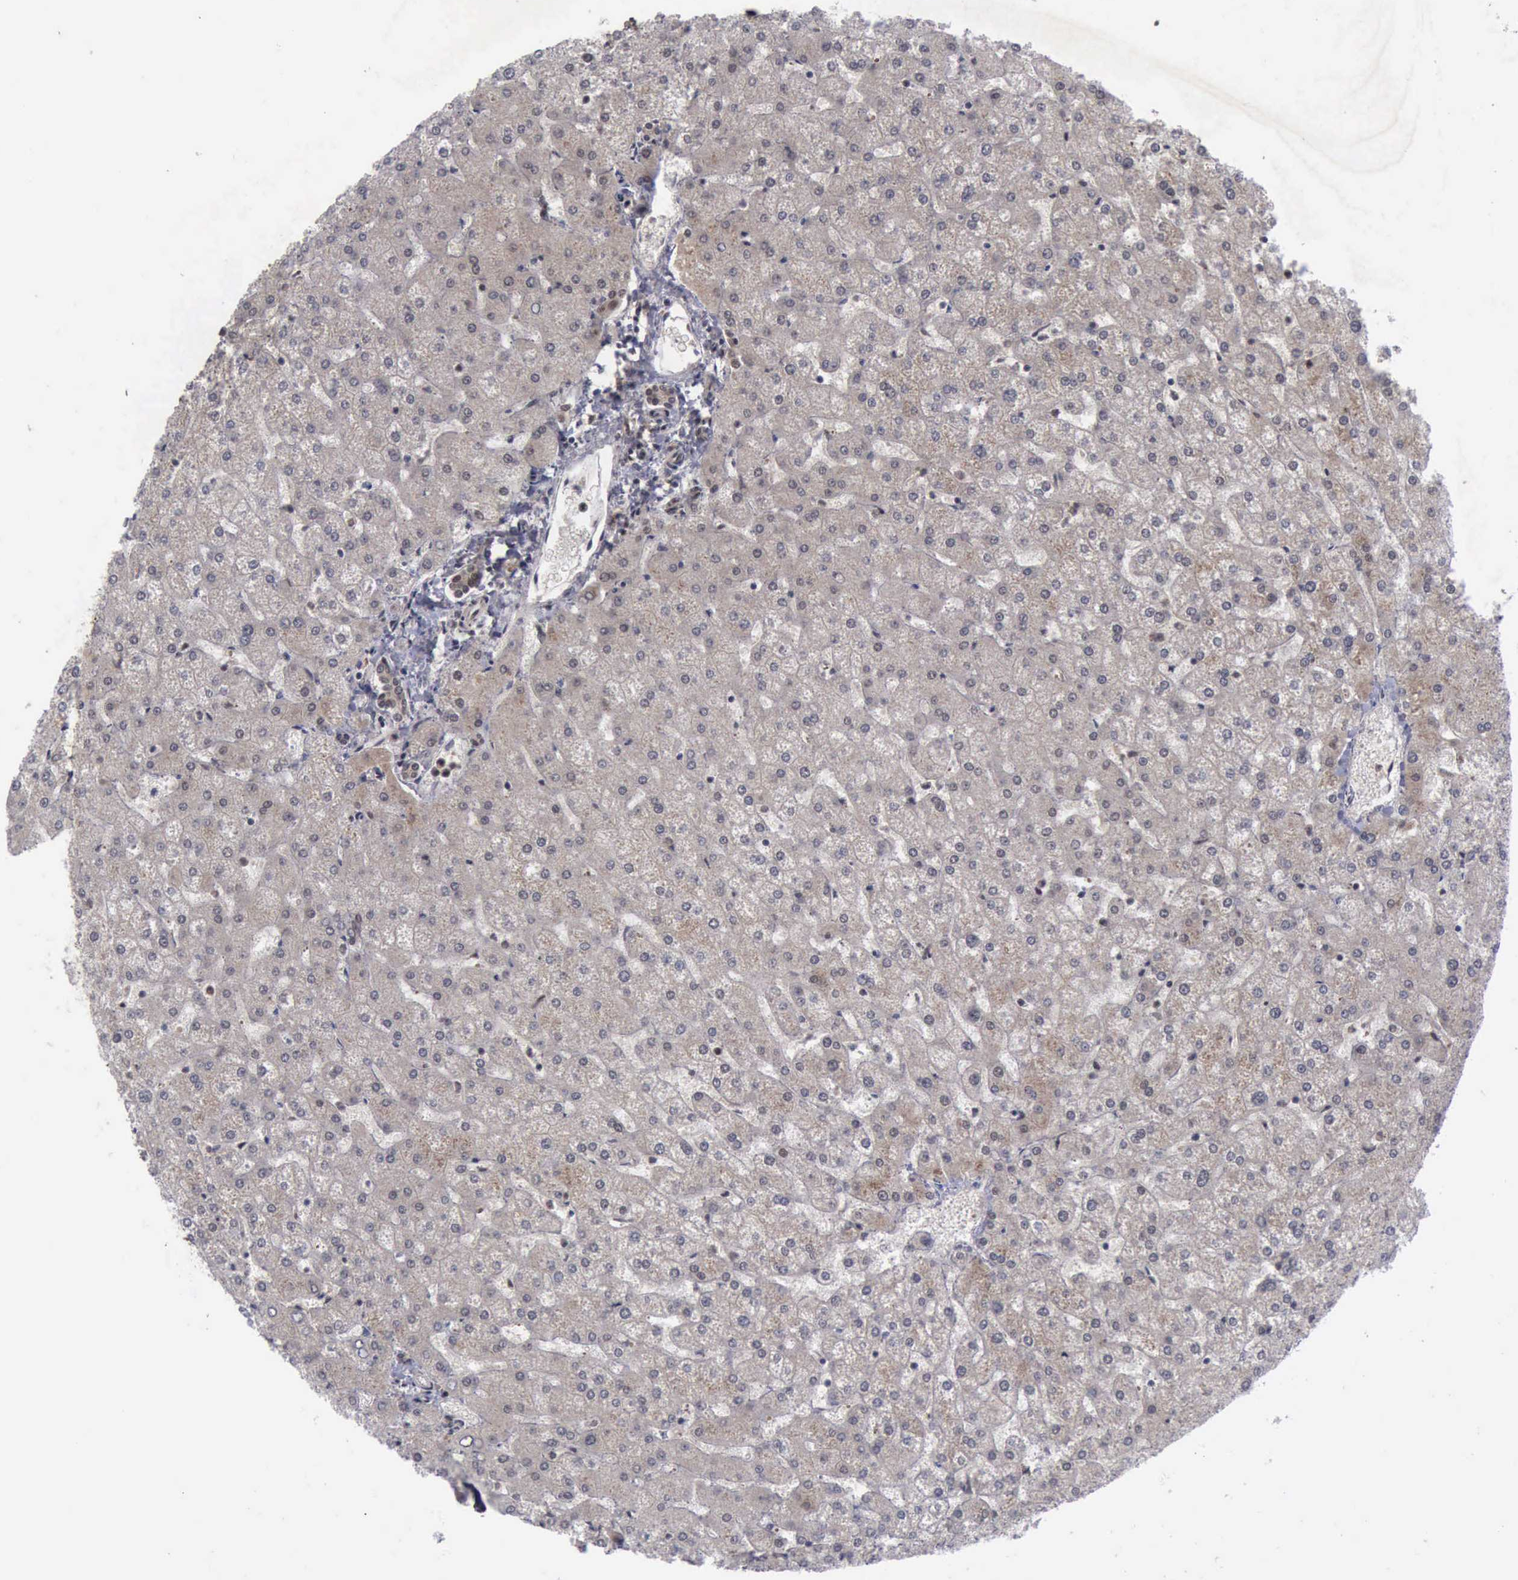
{"staining": {"intensity": "moderate", "quantity": ">75%", "location": "cytoplasmic/membranous,nuclear"}, "tissue": "liver", "cell_type": "Cholangiocytes", "image_type": "normal", "snomed": [{"axis": "morphology", "description": "Normal tissue, NOS"}, {"axis": "topography", "description": "Liver"}], "caption": "Immunohistochemical staining of normal human liver exhibits moderate cytoplasmic/membranous,nuclear protein expression in about >75% of cholangiocytes.", "gene": "ATM", "patient": {"sex": "female", "age": 32}}